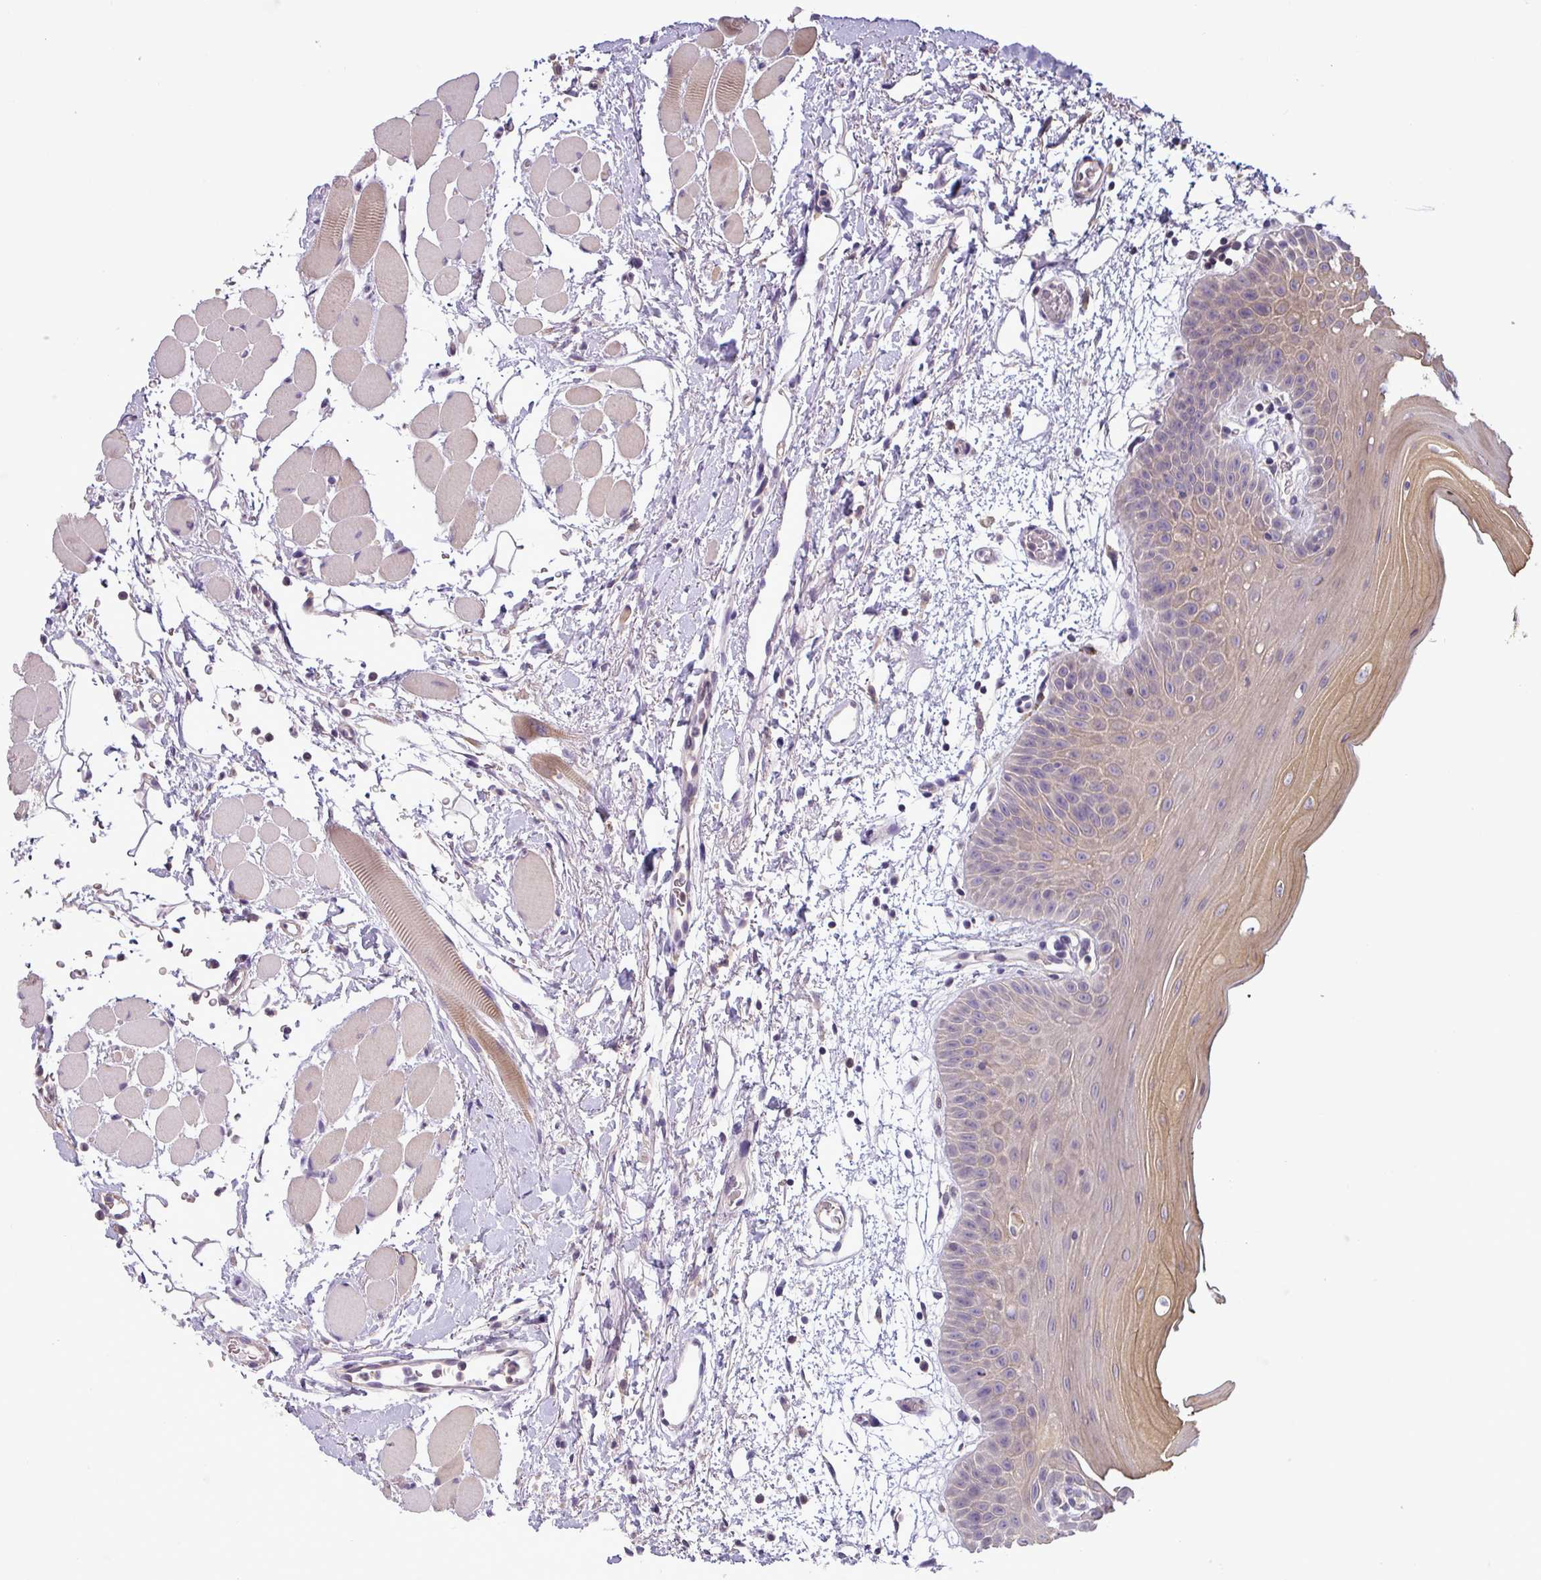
{"staining": {"intensity": "moderate", "quantity": "25%-75%", "location": "cytoplasmic/membranous"}, "tissue": "oral mucosa", "cell_type": "Squamous epithelial cells", "image_type": "normal", "snomed": [{"axis": "morphology", "description": "Normal tissue, NOS"}, {"axis": "topography", "description": "Oral tissue"}, {"axis": "topography", "description": "Tounge, NOS"}], "caption": "Oral mucosa stained for a protein exhibits moderate cytoplasmic/membranous positivity in squamous epithelial cells.", "gene": "TMEM62", "patient": {"sex": "female", "age": 59}}